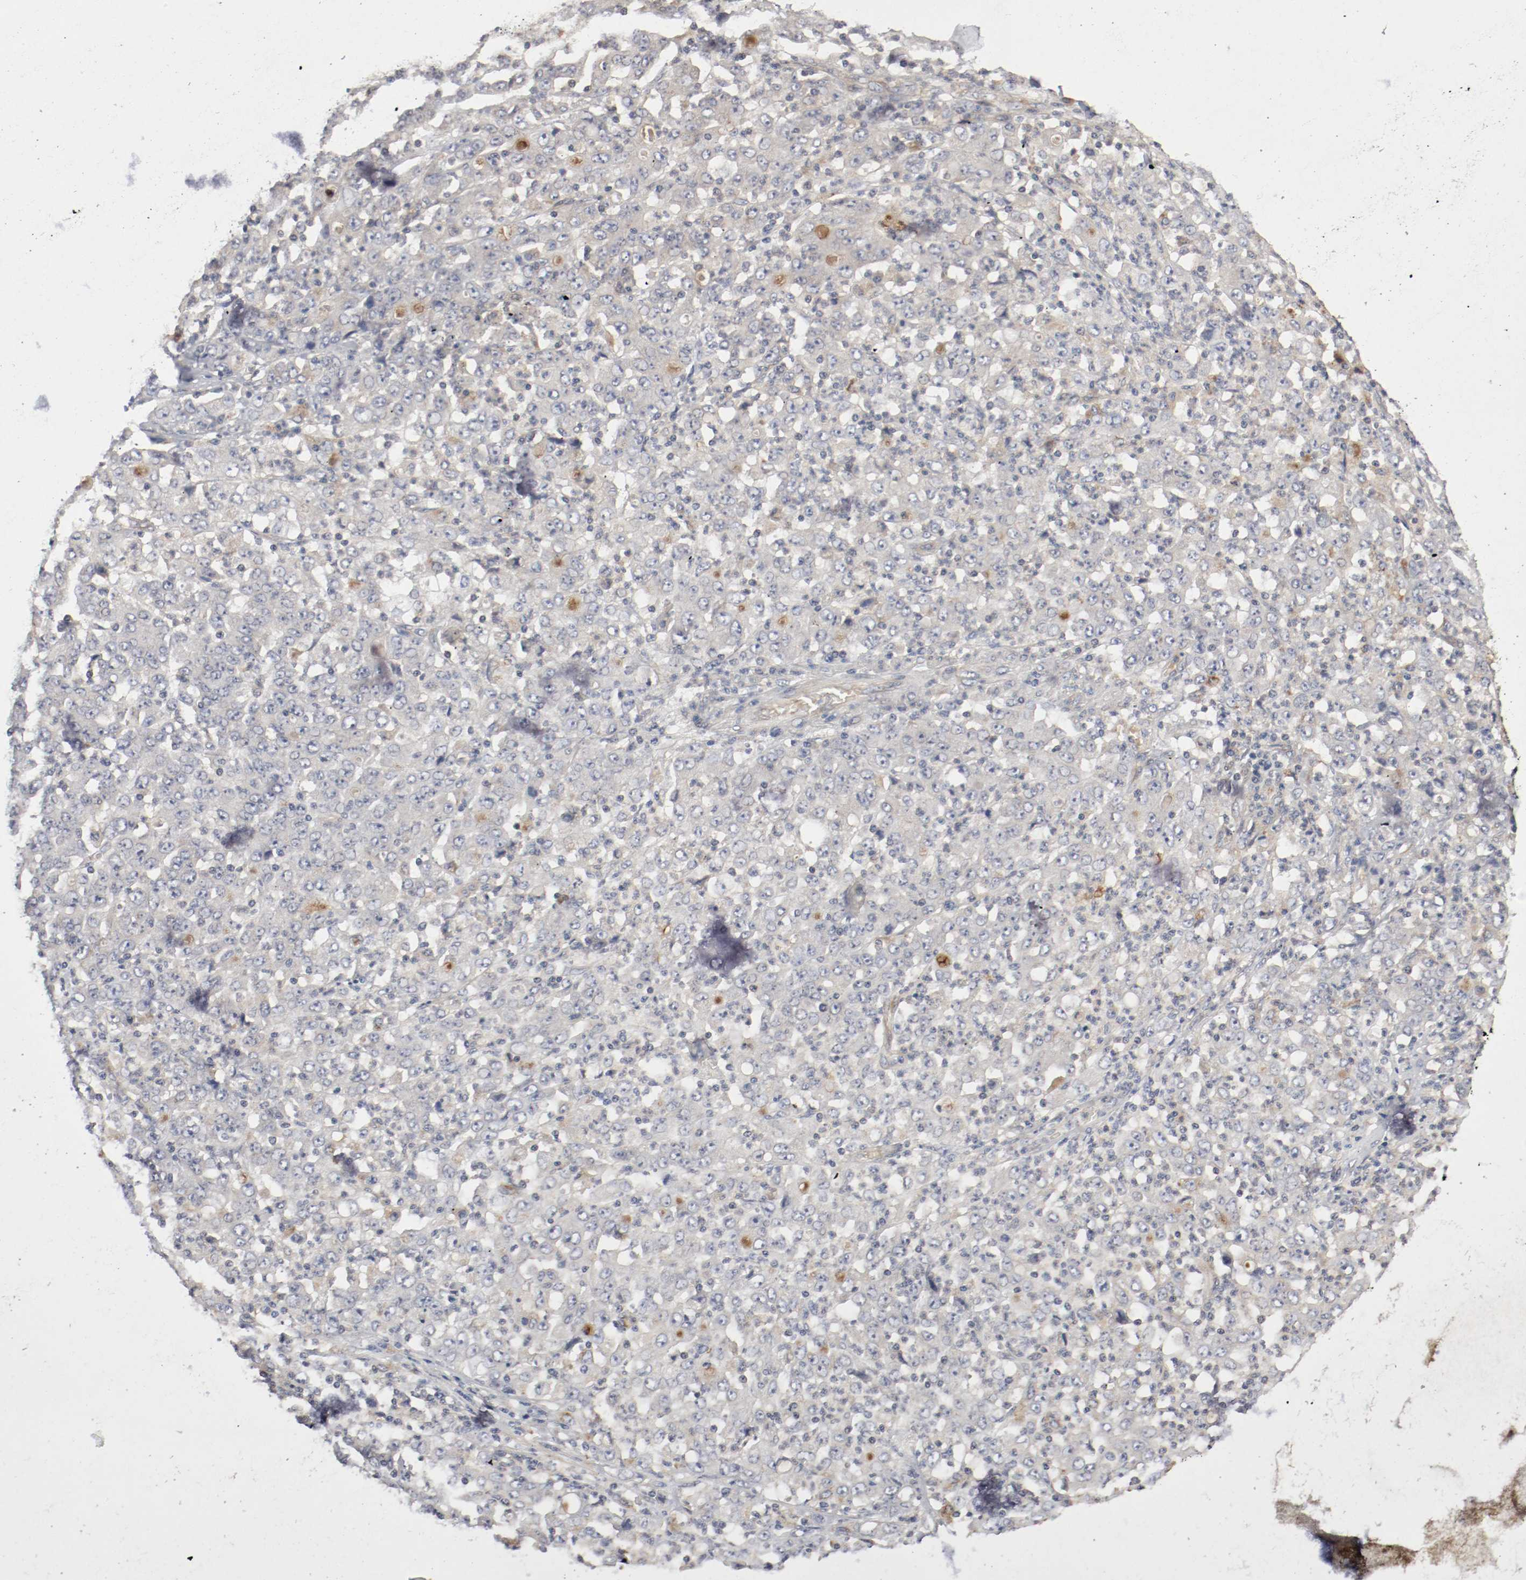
{"staining": {"intensity": "weak", "quantity": "25%-75%", "location": "cytoplasmic/membranous"}, "tissue": "stomach cancer", "cell_type": "Tumor cells", "image_type": "cancer", "snomed": [{"axis": "morphology", "description": "Adenocarcinoma, NOS"}, {"axis": "topography", "description": "Stomach, lower"}], "caption": "A high-resolution image shows IHC staining of stomach adenocarcinoma, which reveals weak cytoplasmic/membranous positivity in about 25%-75% of tumor cells.", "gene": "REN", "patient": {"sex": "female", "age": 71}}